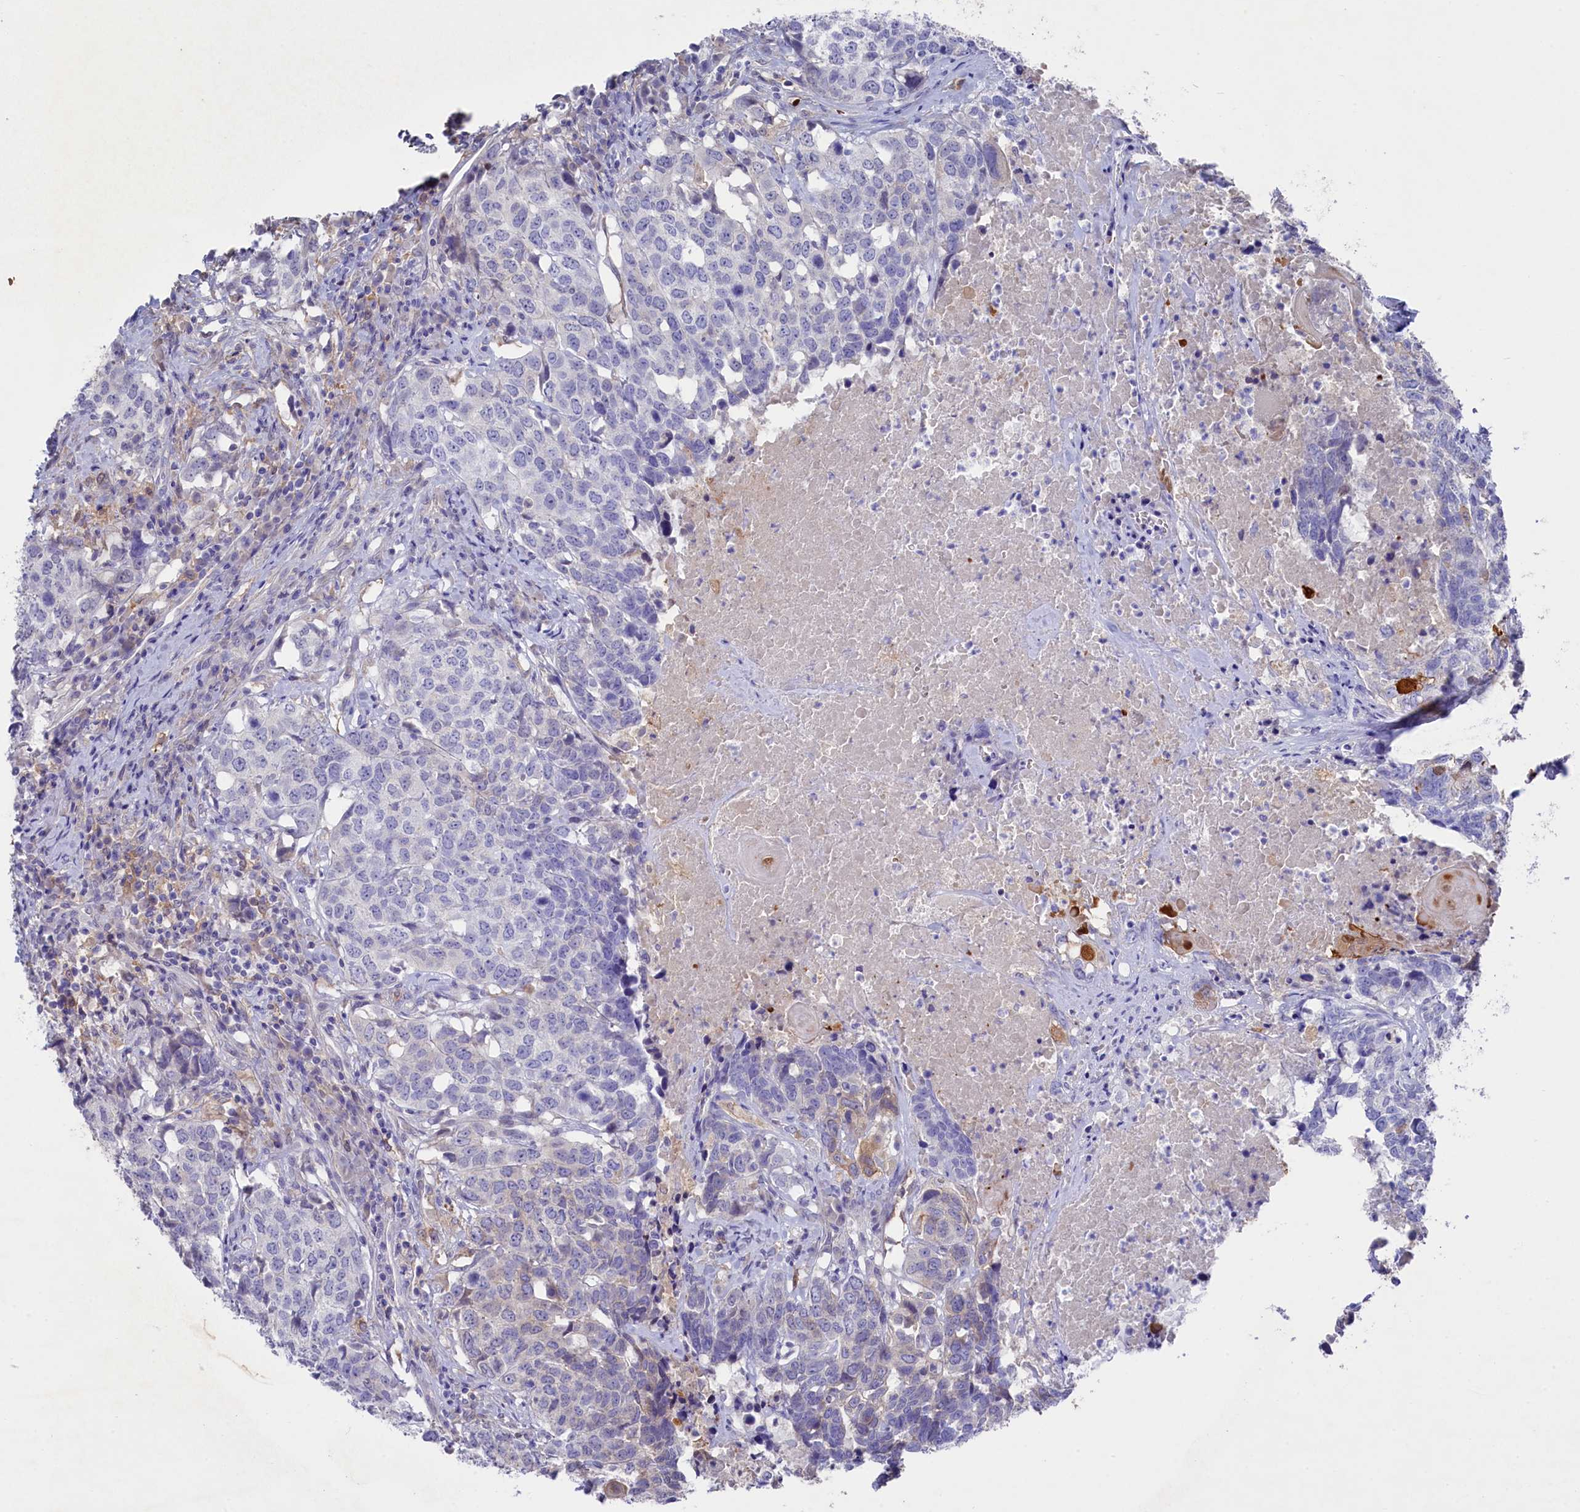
{"staining": {"intensity": "moderate", "quantity": "<25%", "location": "cytoplasmic/membranous"}, "tissue": "head and neck cancer", "cell_type": "Tumor cells", "image_type": "cancer", "snomed": [{"axis": "morphology", "description": "Squamous cell carcinoma, NOS"}, {"axis": "topography", "description": "Head-Neck"}], "caption": "This histopathology image shows immunohistochemistry (IHC) staining of human head and neck cancer, with low moderate cytoplasmic/membranous expression in about <25% of tumor cells.", "gene": "LHFPL4", "patient": {"sex": "male", "age": 66}}